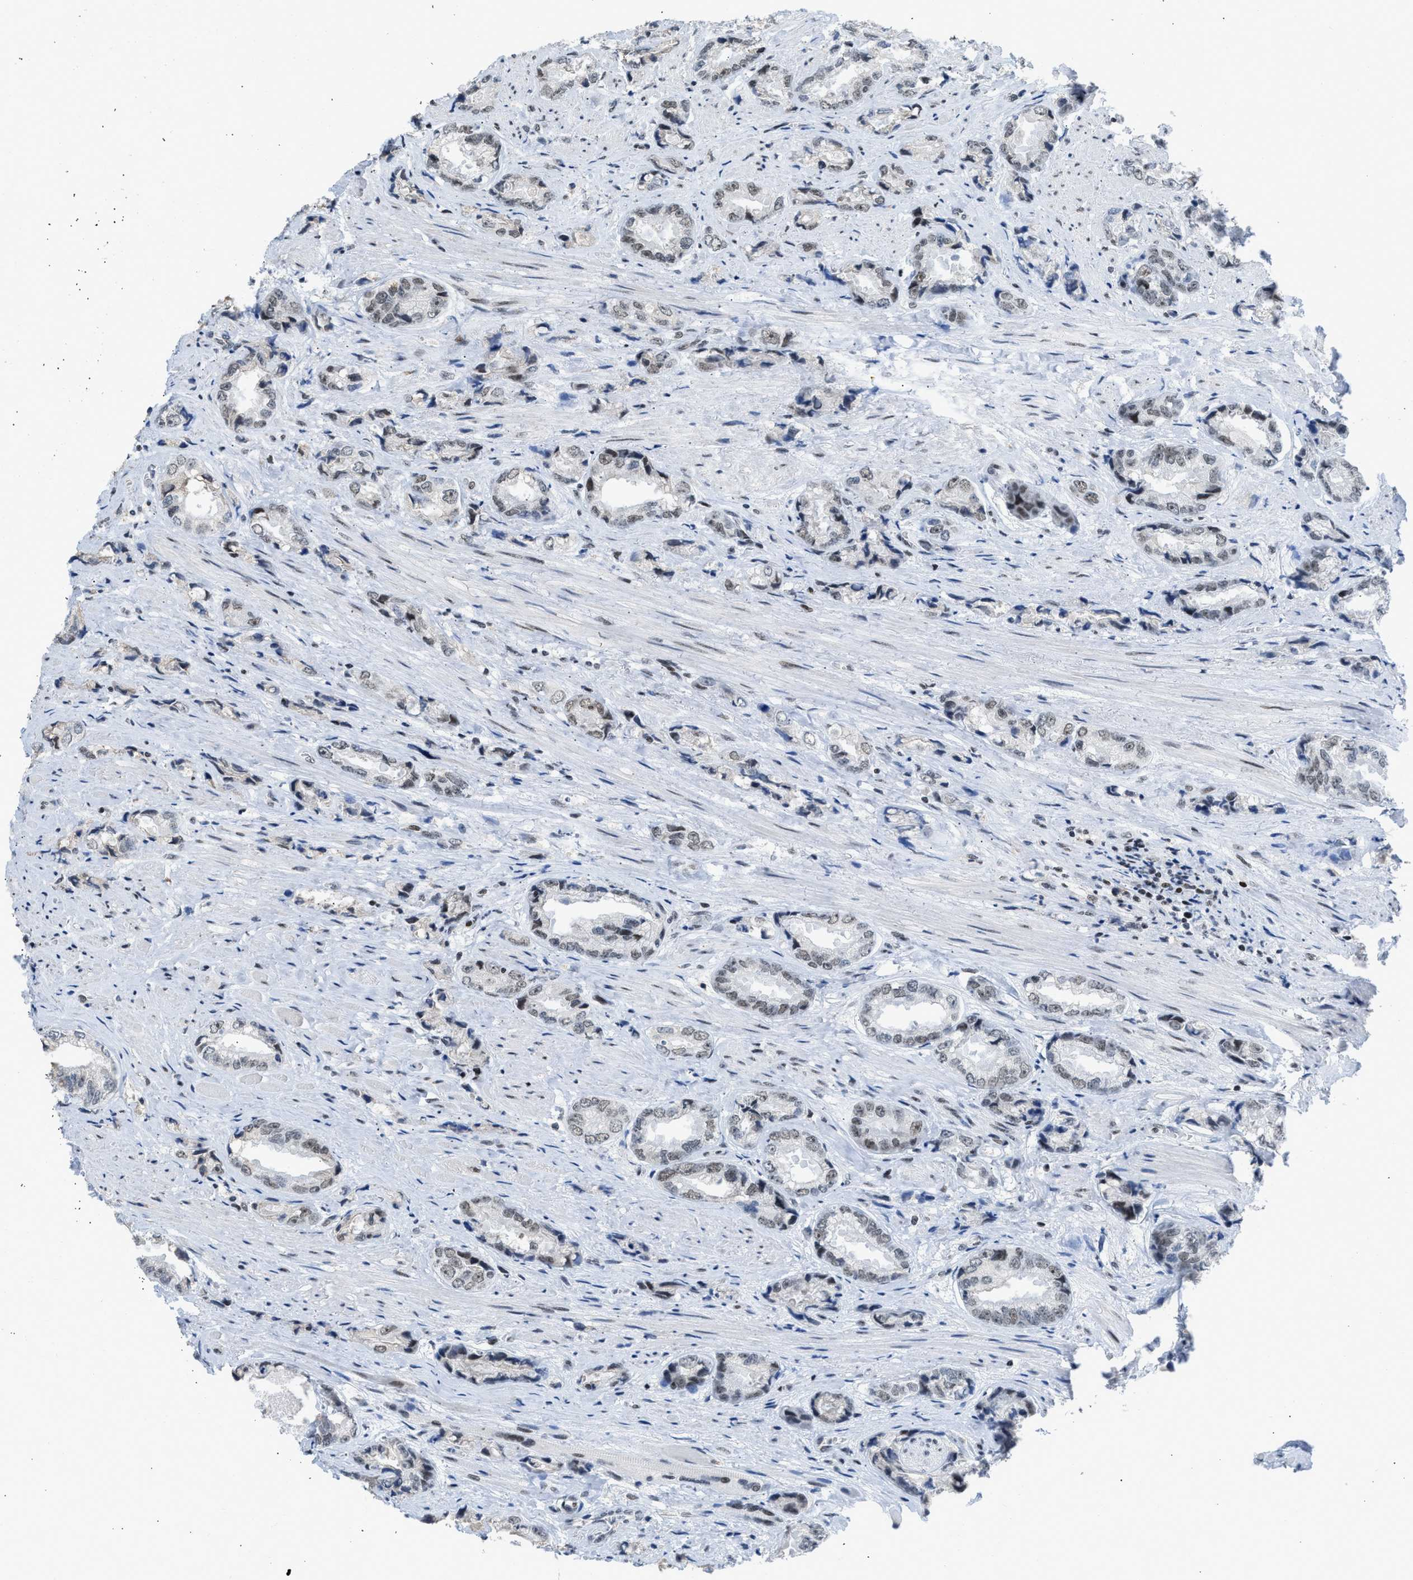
{"staining": {"intensity": "weak", "quantity": "<25%", "location": "nuclear"}, "tissue": "prostate cancer", "cell_type": "Tumor cells", "image_type": "cancer", "snomed": [{"axis": "morphology", "description": "Adenocarcinoma, High grade"}, {"axis": "topography", "description": "Prostate"}], "caption": "Immunohistochemistry of adenocarcinoma (high-grade) (prostate) demonstrates no expression in tumor cells.", "gene": "TERF2IP", "patient": {"sex": "male", "age": 61}}